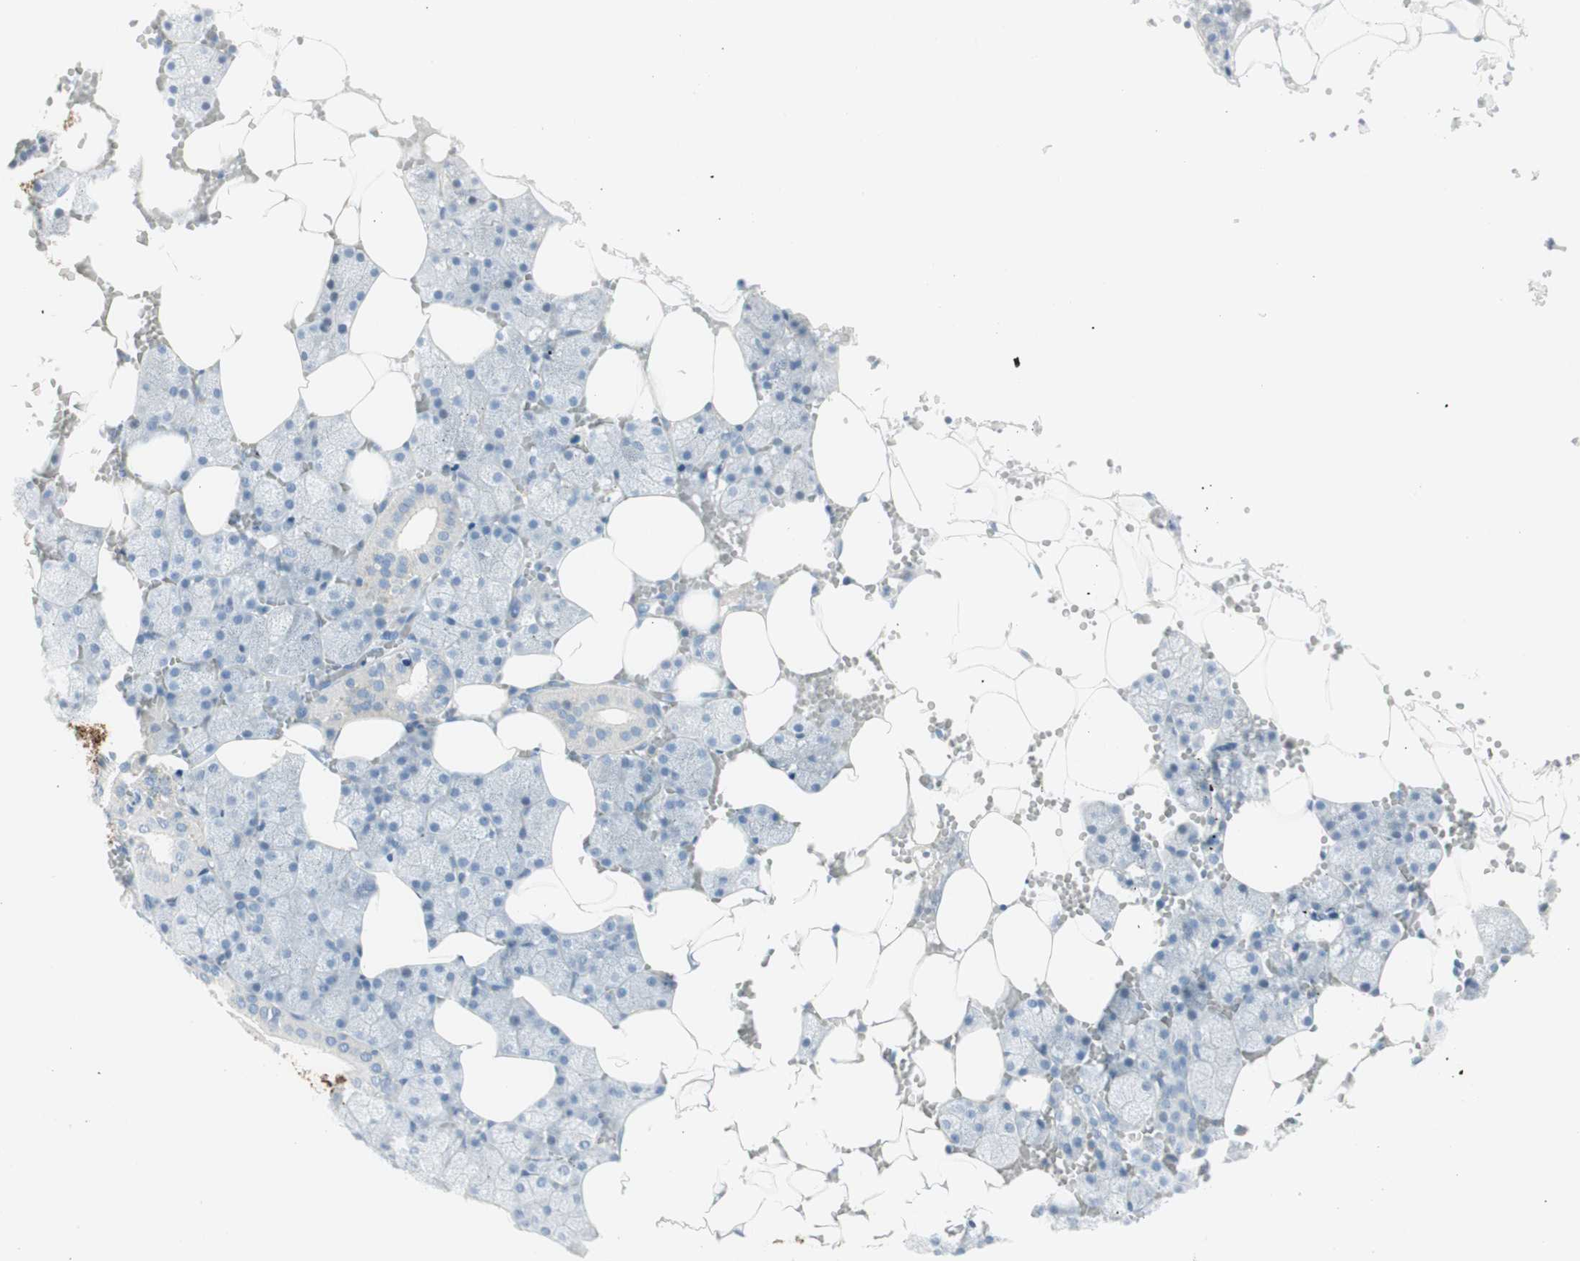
{"staining": {"intensity": "negative", "quantity": "none", "location": "none"}, "tissue": "salivary gland", "cell_type": "Glandular cells", "image_type": "normal", "snomed": [{"axis": "morphology", "description": "Normal tissue, NOS"}, {"axis": "topography", "description": "Salivary gland"}], "caption": "IHC photomicrograph of unremarkable salivary gland stained for a protein (brown), which reveals no staining in glandular cells.", "gene": "CDHR5", "patient": {"sex": "male", "age": 62}}